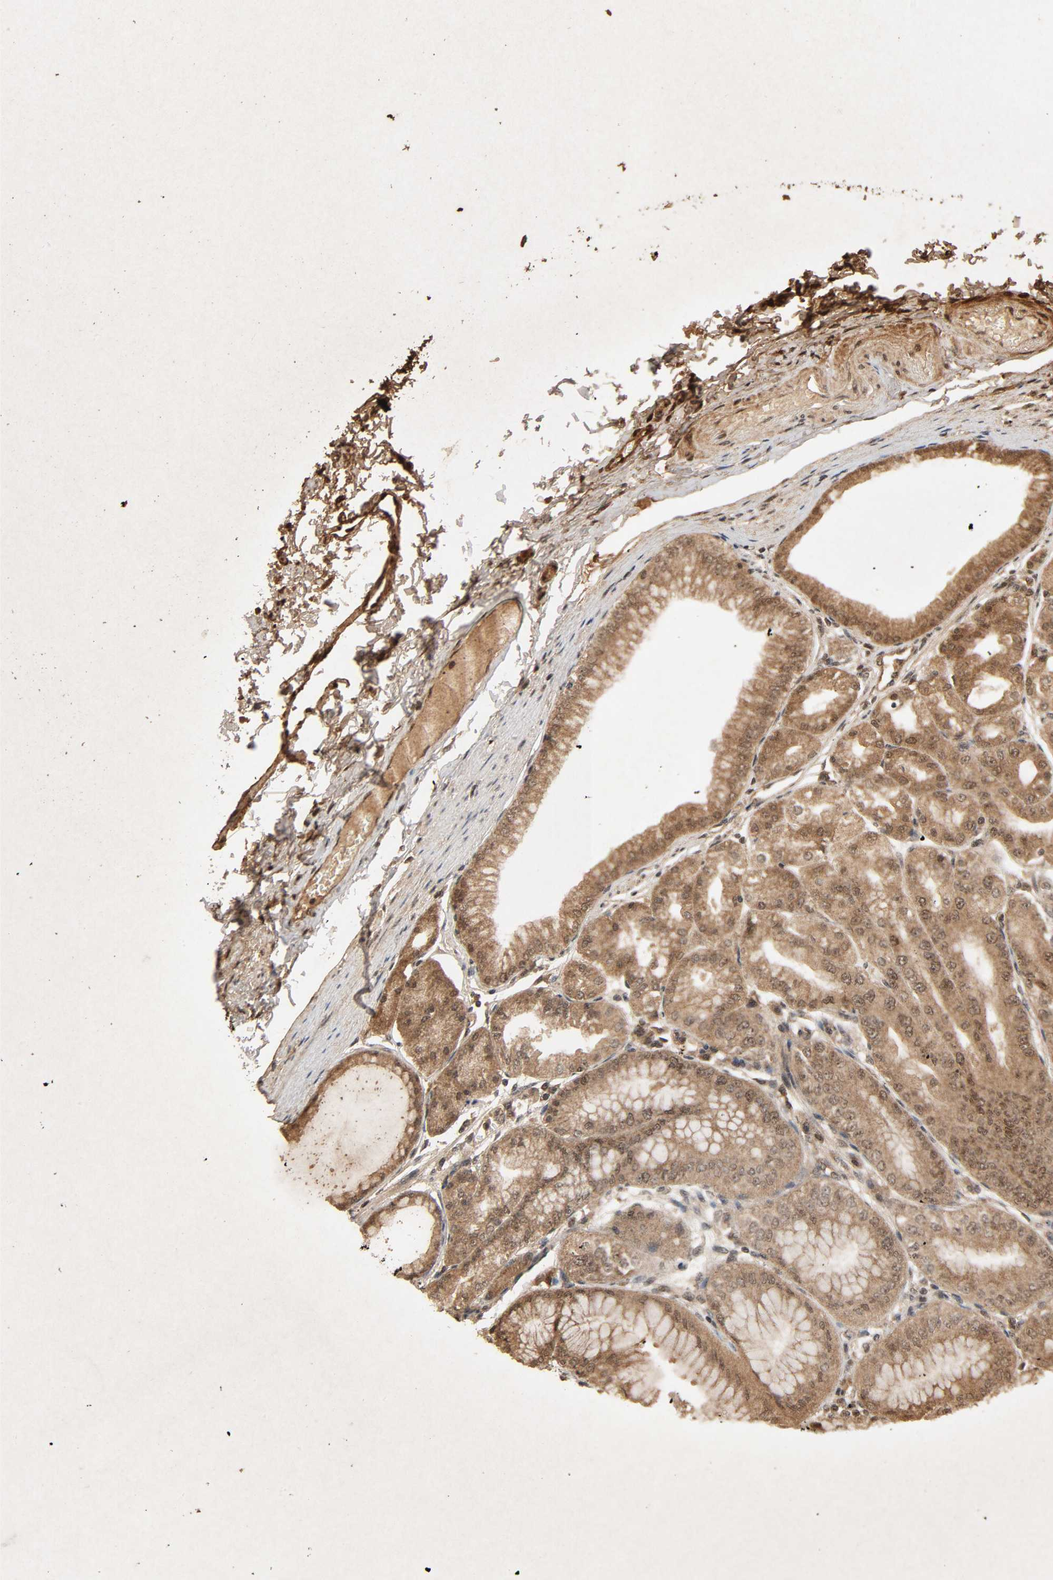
{"staining": {"intensity": "moderate", "quantity": ">75%", "location": "cytoplasmic/membranous,nuclear"}, "tissue": "stomach", "cell_type": "Glandular cells", "image_type": "normal", "snomed": [{"axis": "morphology", "description": "Normal tissue, NOS"}, {"axis": "topography", "description": "Stomach, lower"}], "caption": "Glandular cells show medium levels of moderate cytoplasmic/membranous,nuclear expression in about >75% of cells in unremarkable human stomach. The protein of interest is stained brown, and the nuclei are stained in blue (DAB (3,3'-diaminobenzidine) IHC with brightfield microscopy, high magnification).", "gene": "MAPKAPK5", "patient": {"sex": "male", "age": 71}}